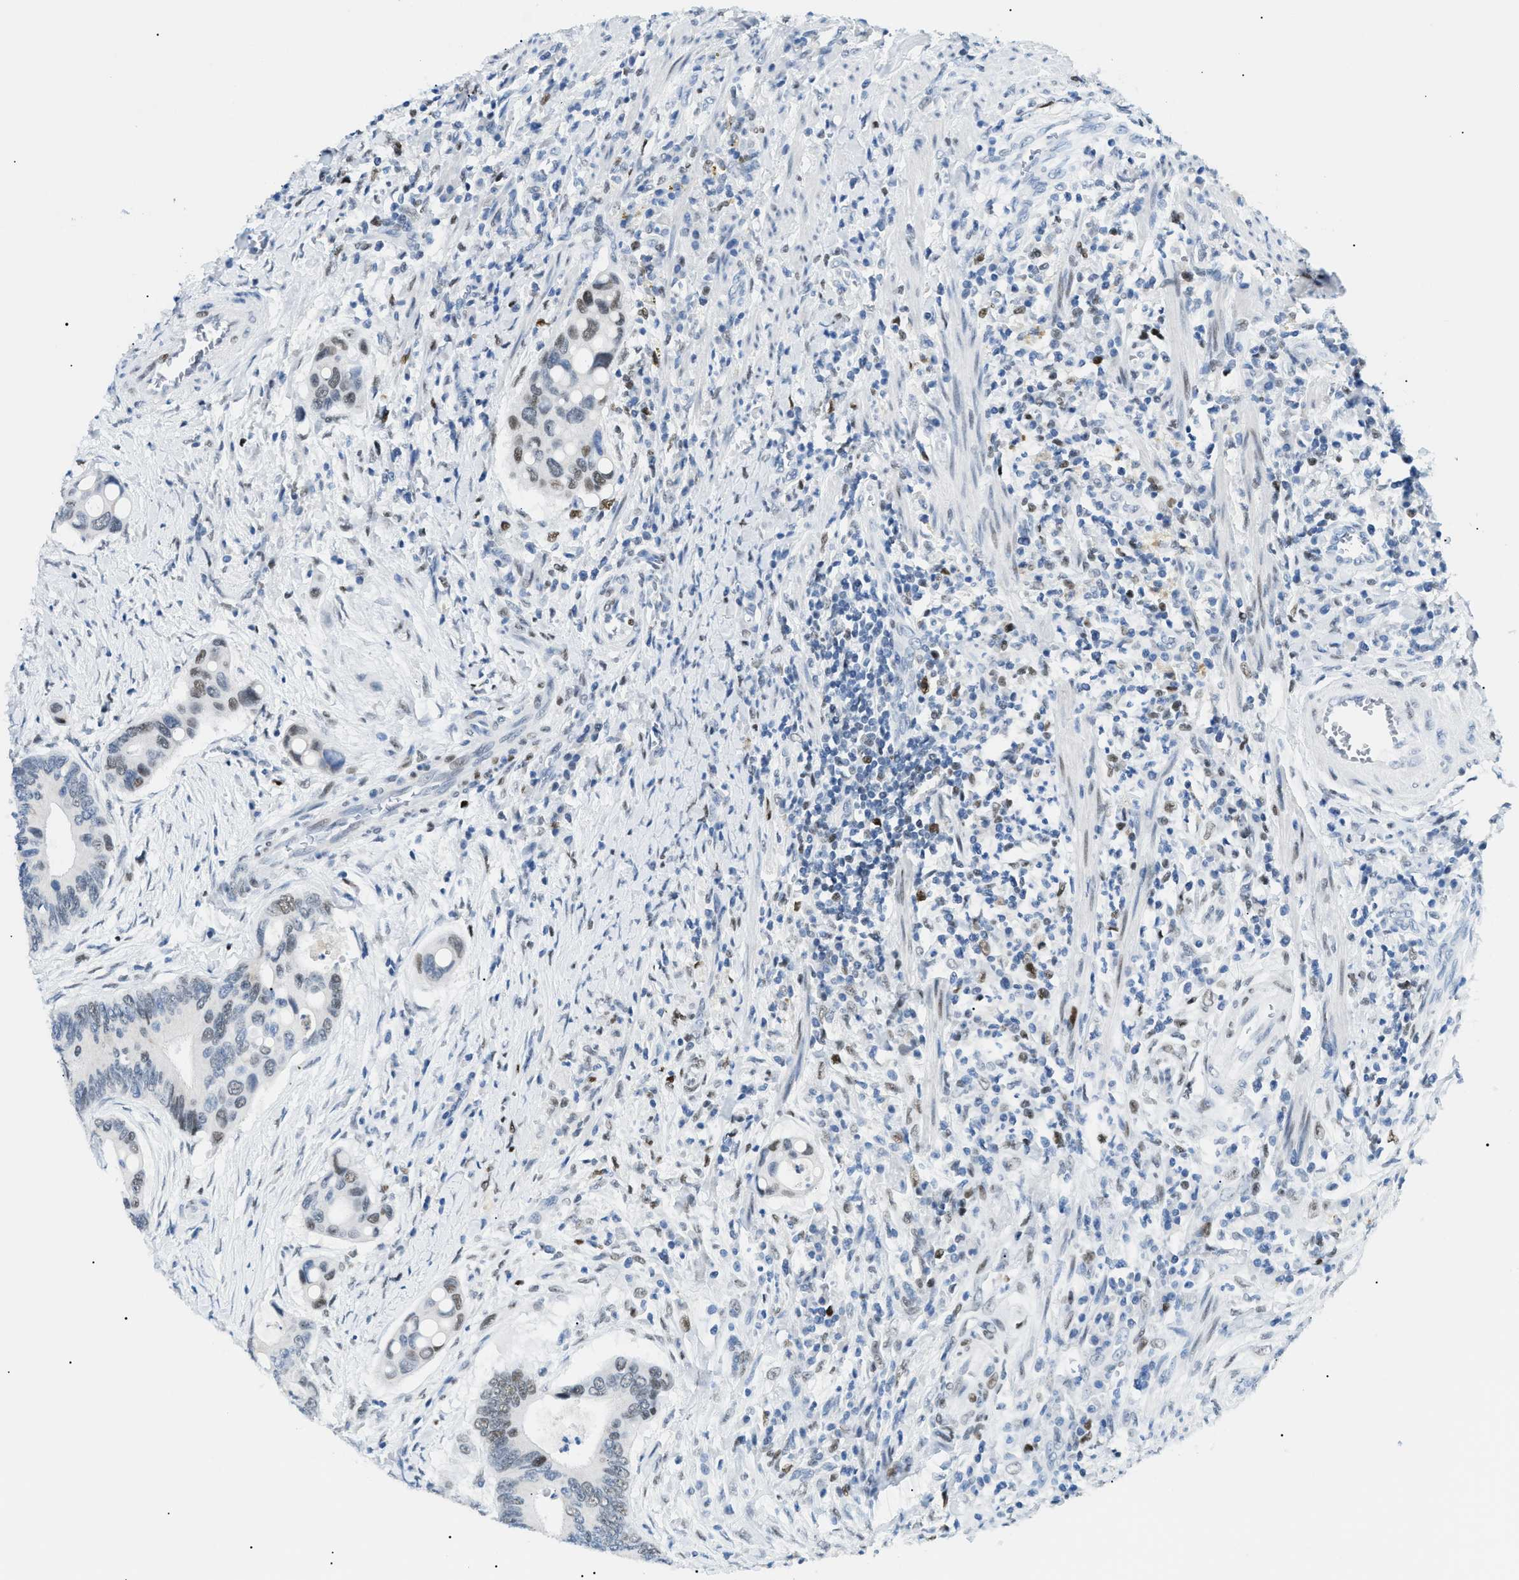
{"staining": {"intensity": "moderate", "quantity": "<25%", "location": "nuclear"}, "tissue": "colorectal cancer", "cell_type": "Tumor cells", "image_type": "cancer", "snomed": [{"axis": "morphology", "description": "Inflammation, NOS"}, {"axis": "morphology", "description": "Adenocarcinoma, NOS"}, {"axis": "topography", "description": "Colon"}], "caption": "Immunohistochemistry (IHC) of colorectal adenocarcinoma reveals low levels of moderate nuclear expression in about <25% of tumor cells.", "gene": "SMARCC1", "patient": {"sex": "male", "age": 72}}